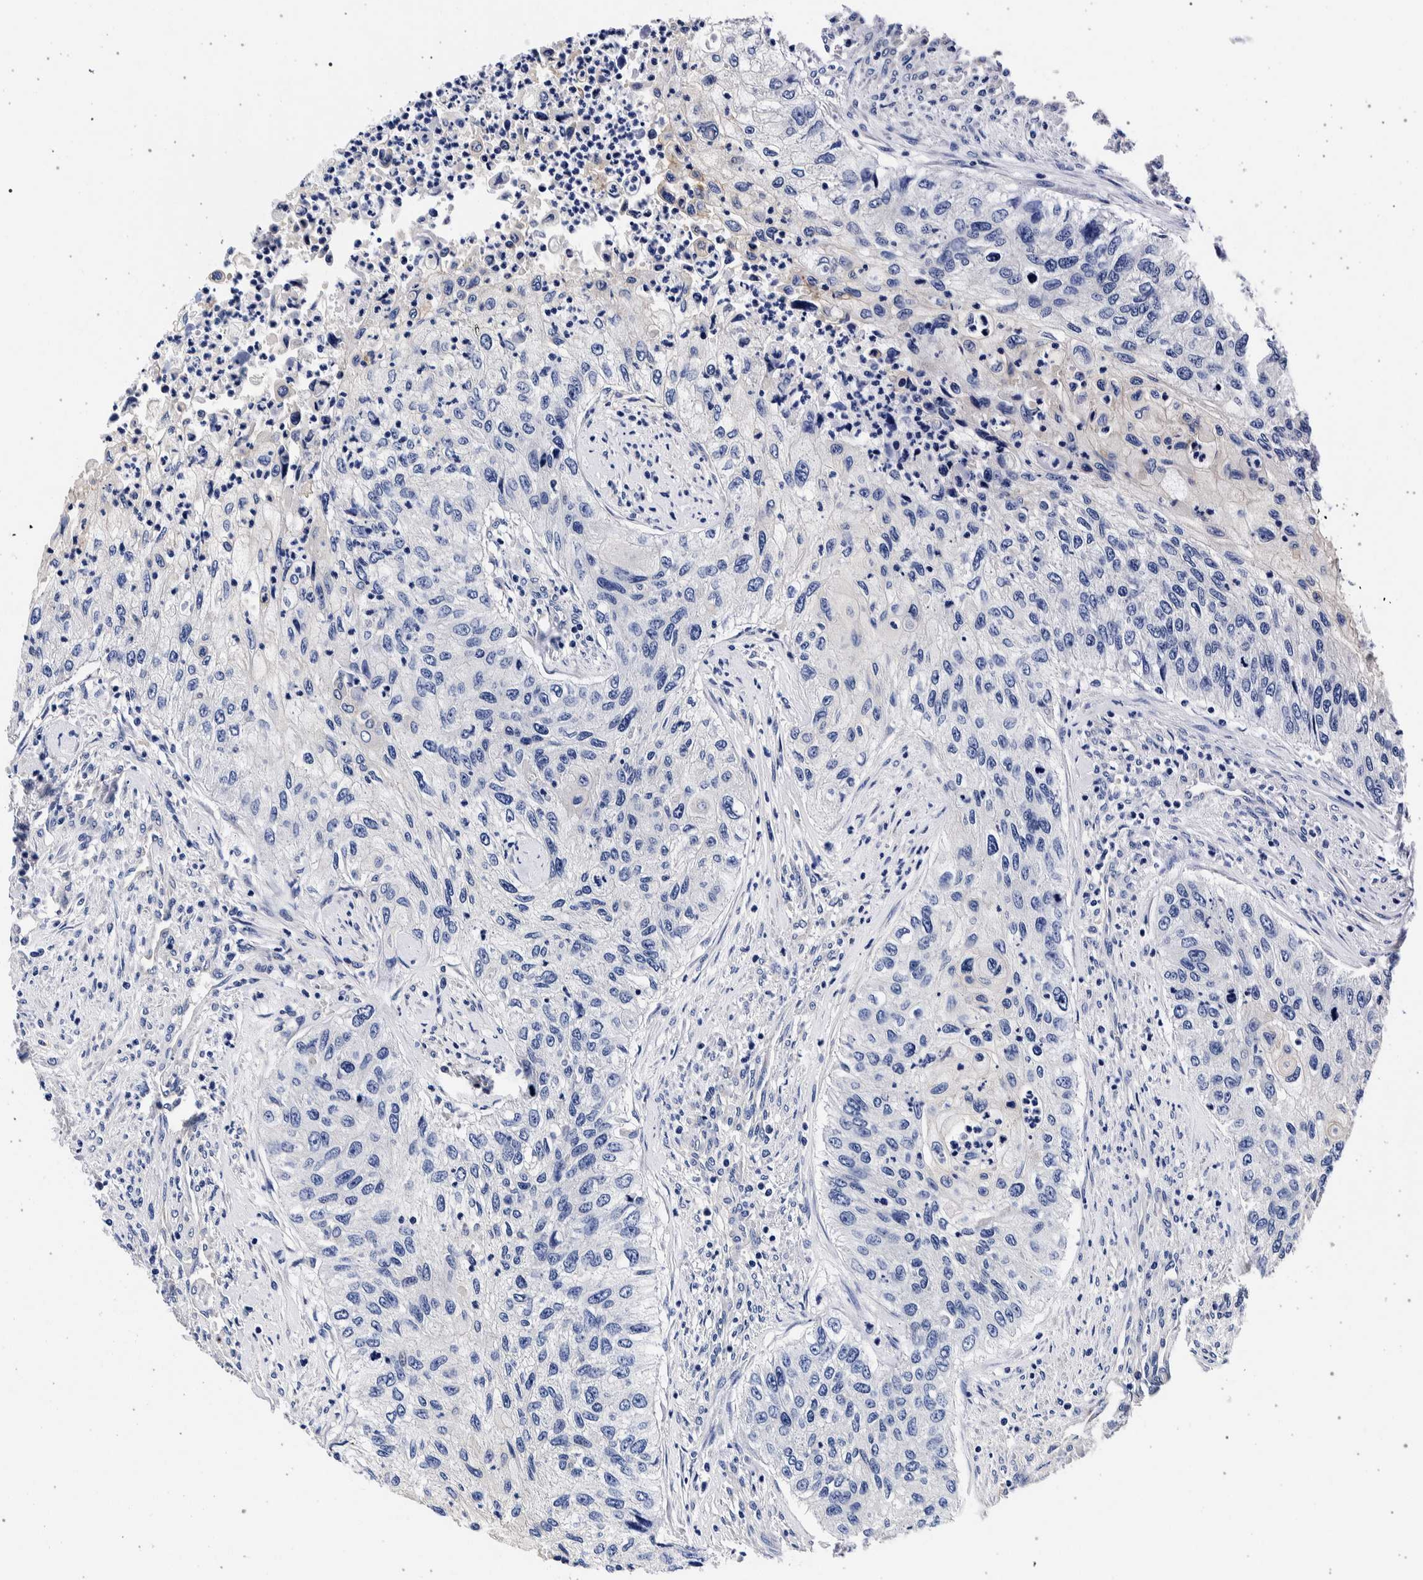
{"staining": {"intensity": "negative", "quantity": "none", "location": "none"}, "tissue": "urothelial cancer", "cell_type": "Tumor cells", "image_type": "cancer", "snomed": [{"axis": "morphology", "description": "Urothelial carcinoma, High grade"}, {"axis": "topography", "description": "Urinary bladder"}], "caption": "Immunohistochemical staining of high-grade urothelial carcinoma demonstrates no significant expression in tumor cells.", "gene": "NIBAN2", "patient": {"sex": "female", "age": 60}}